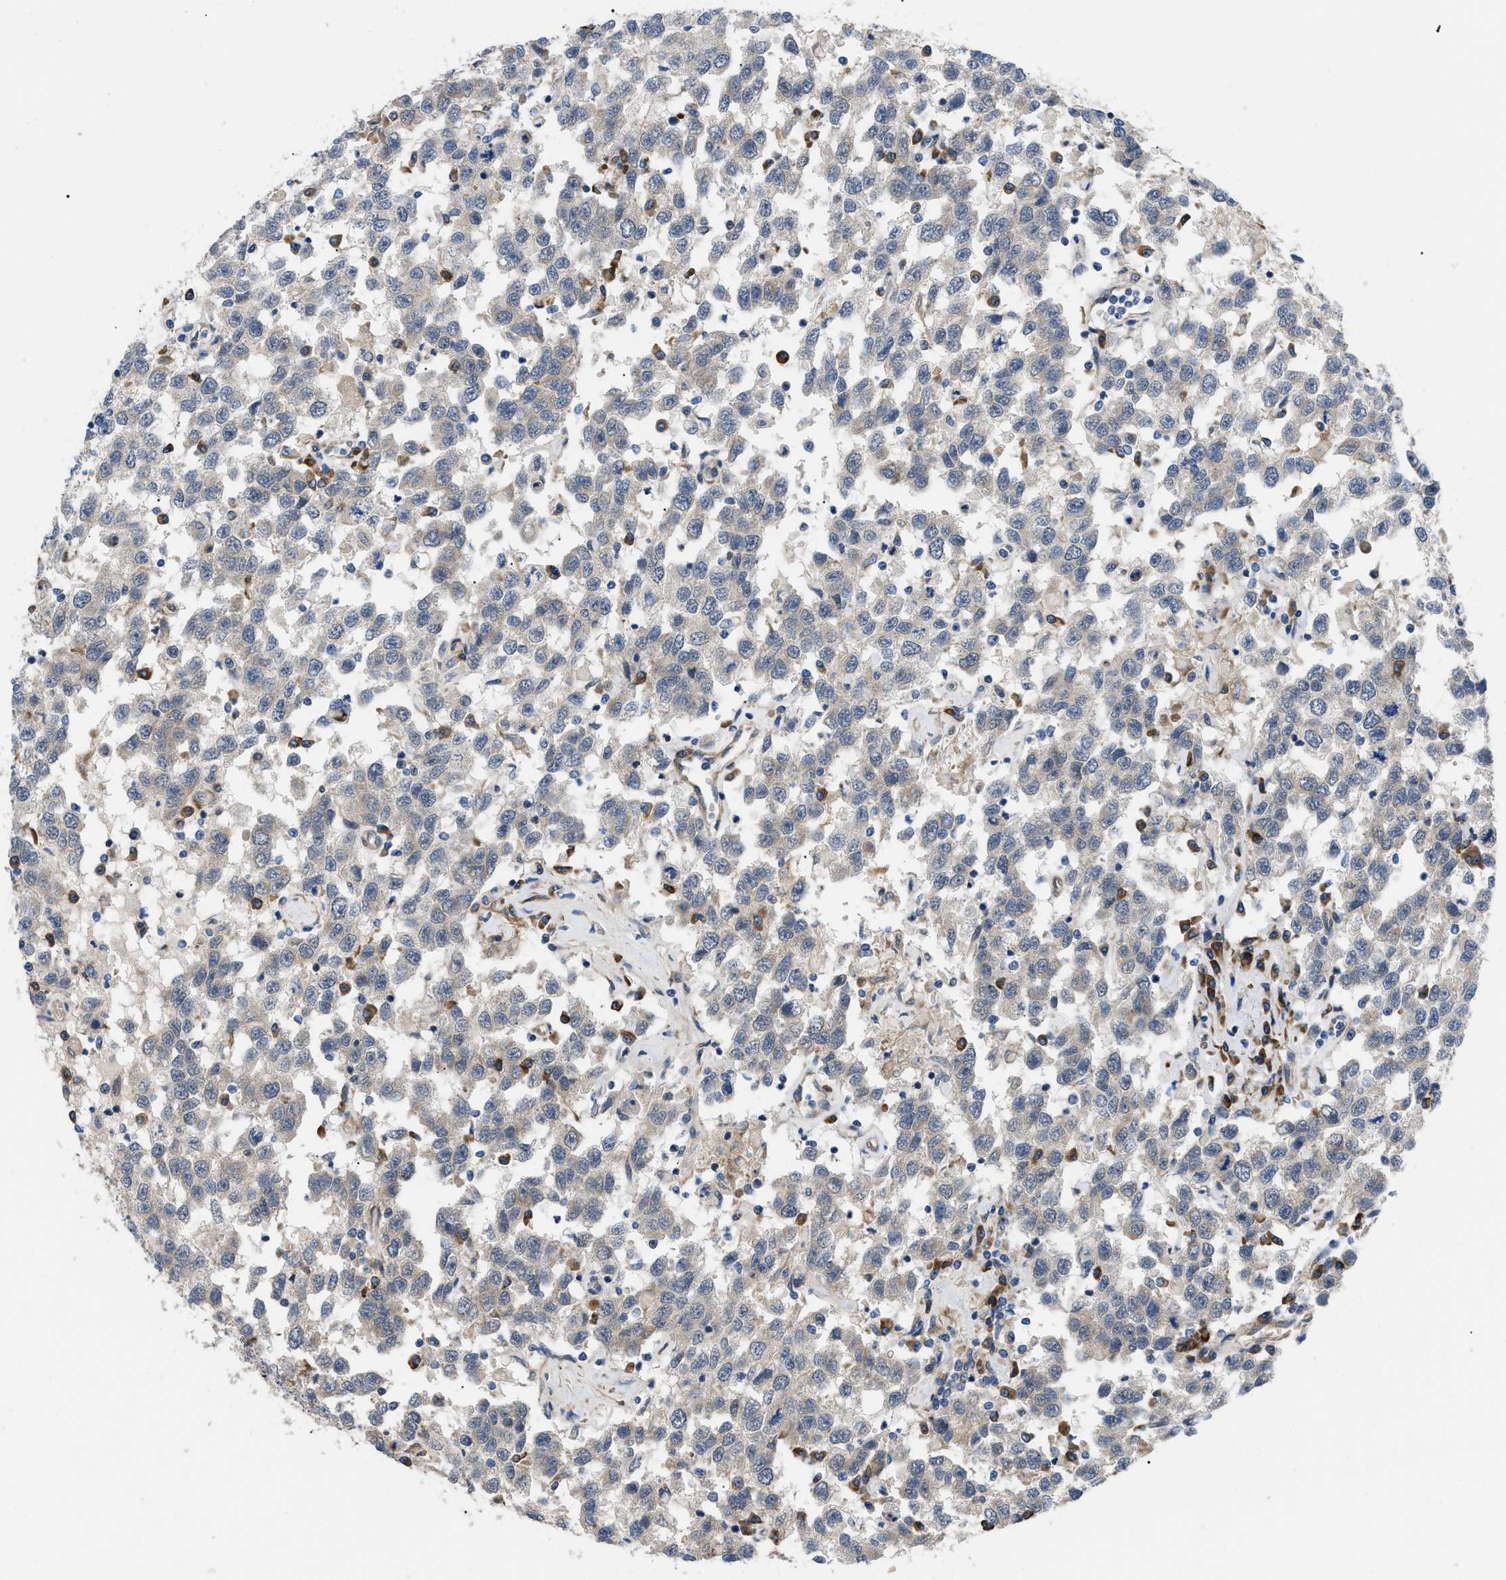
{"staining": {"intensity": "negative", "quantity": "none", "location": "none"}, "tissue": "testis cancer", "cell_type": "Tumor cells", "image_type": "cancer", "snomed": [{"axis": "morphology", "description": "Seminoma, NOS"}, {"axis": "topography", "description": "Testis"}], "caption": "A high-resolution micrograph shows immunohistochemistry (IHC) staining of testis seminoma, which displays no significant positivity in tumor cells.", "gene": "MYO10", "patient": {"sex": "male", "age": 41}}